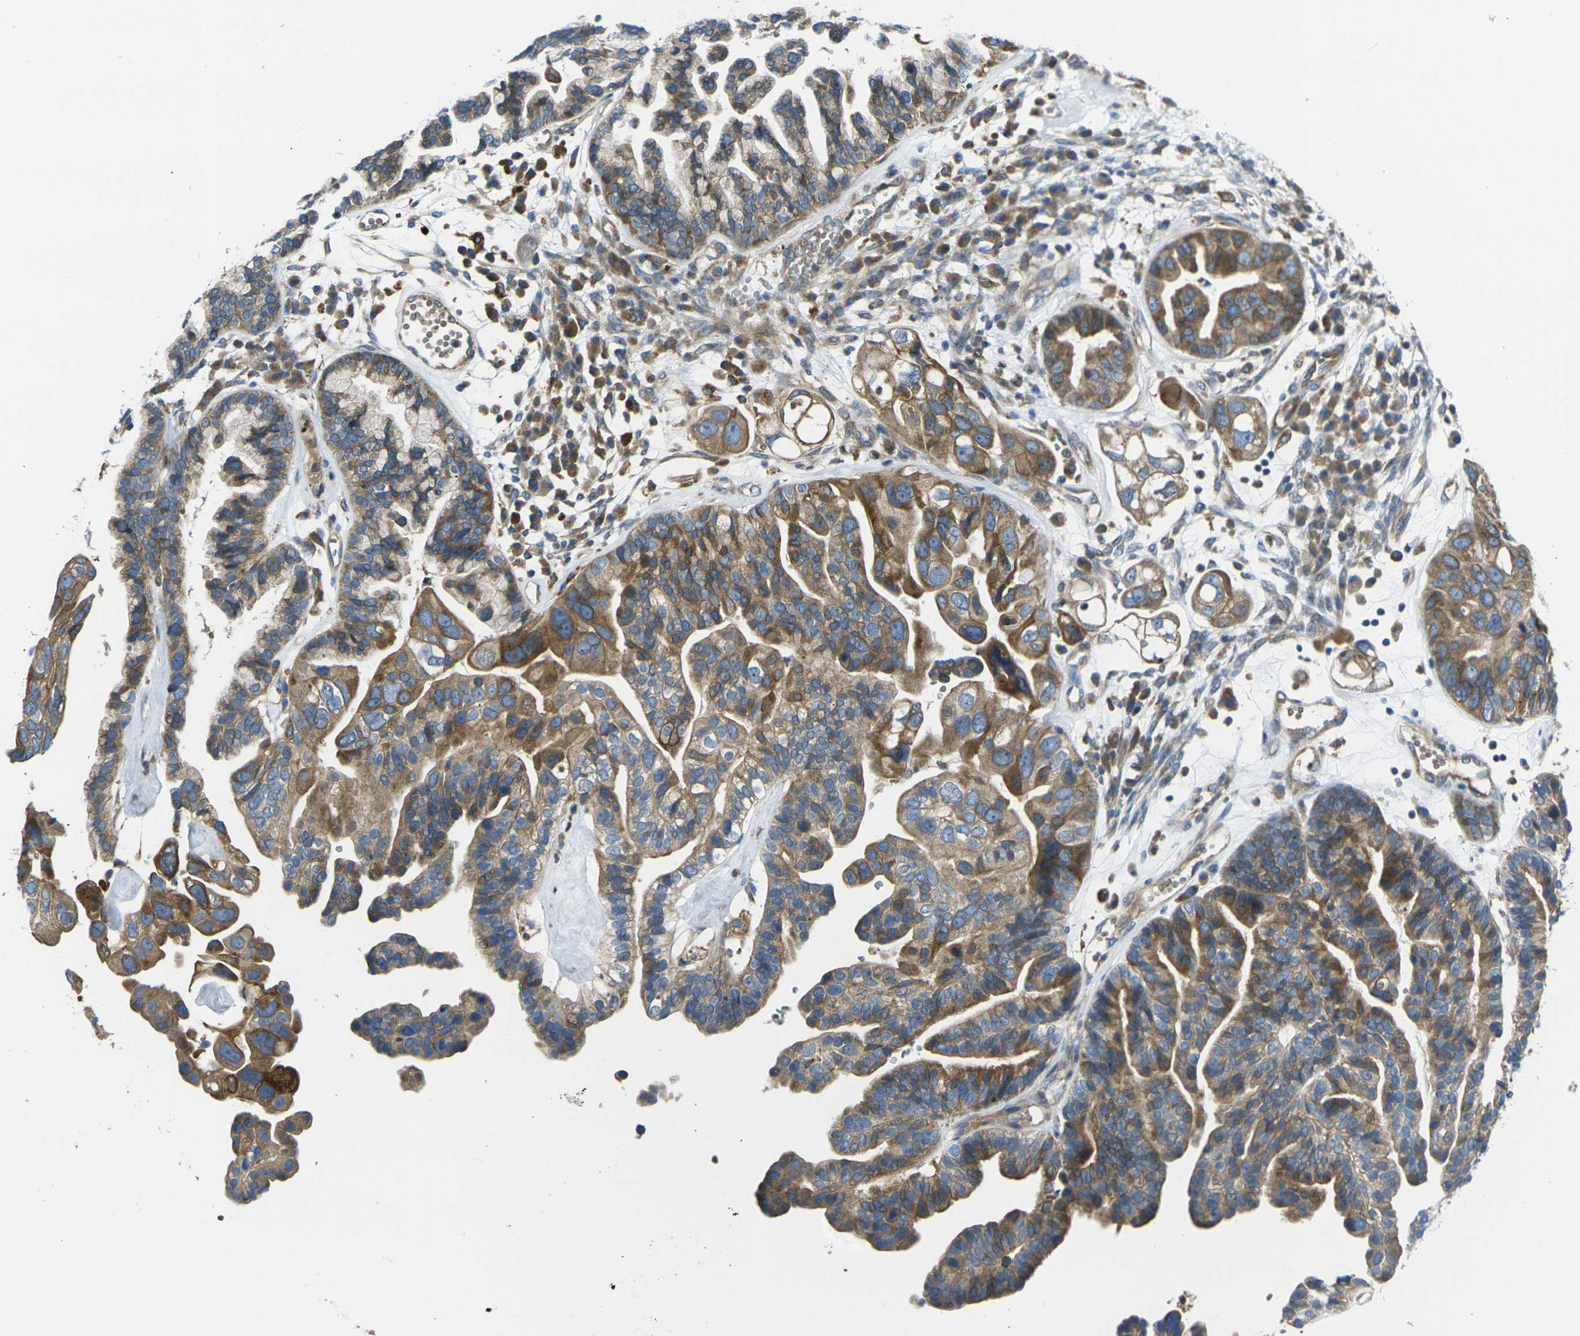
{"staining": {"intensity": "moderate", "quantity": ">75%", "location": "cytoplasmic/membranous"}, "tissue": "ovarian cancer", "cell_type": "Tumor cells", "image_type": "cancer", "snomed": [{"axis": "morphology", "description": "Cystadenocarcinoma, serous, NOS"}, {"axis": "topography", "description": "Ovary"}], "caption": "This photomicrograph reveals immunohistochemistry (IHC) staining of human ovarian serous cystadenocarcinoma, with medium moderate cytoplasmic/membranous expression in about >75% of tumor cells.", "gene": "FZD1", "patient": {"sex": "female", "age": 56}}